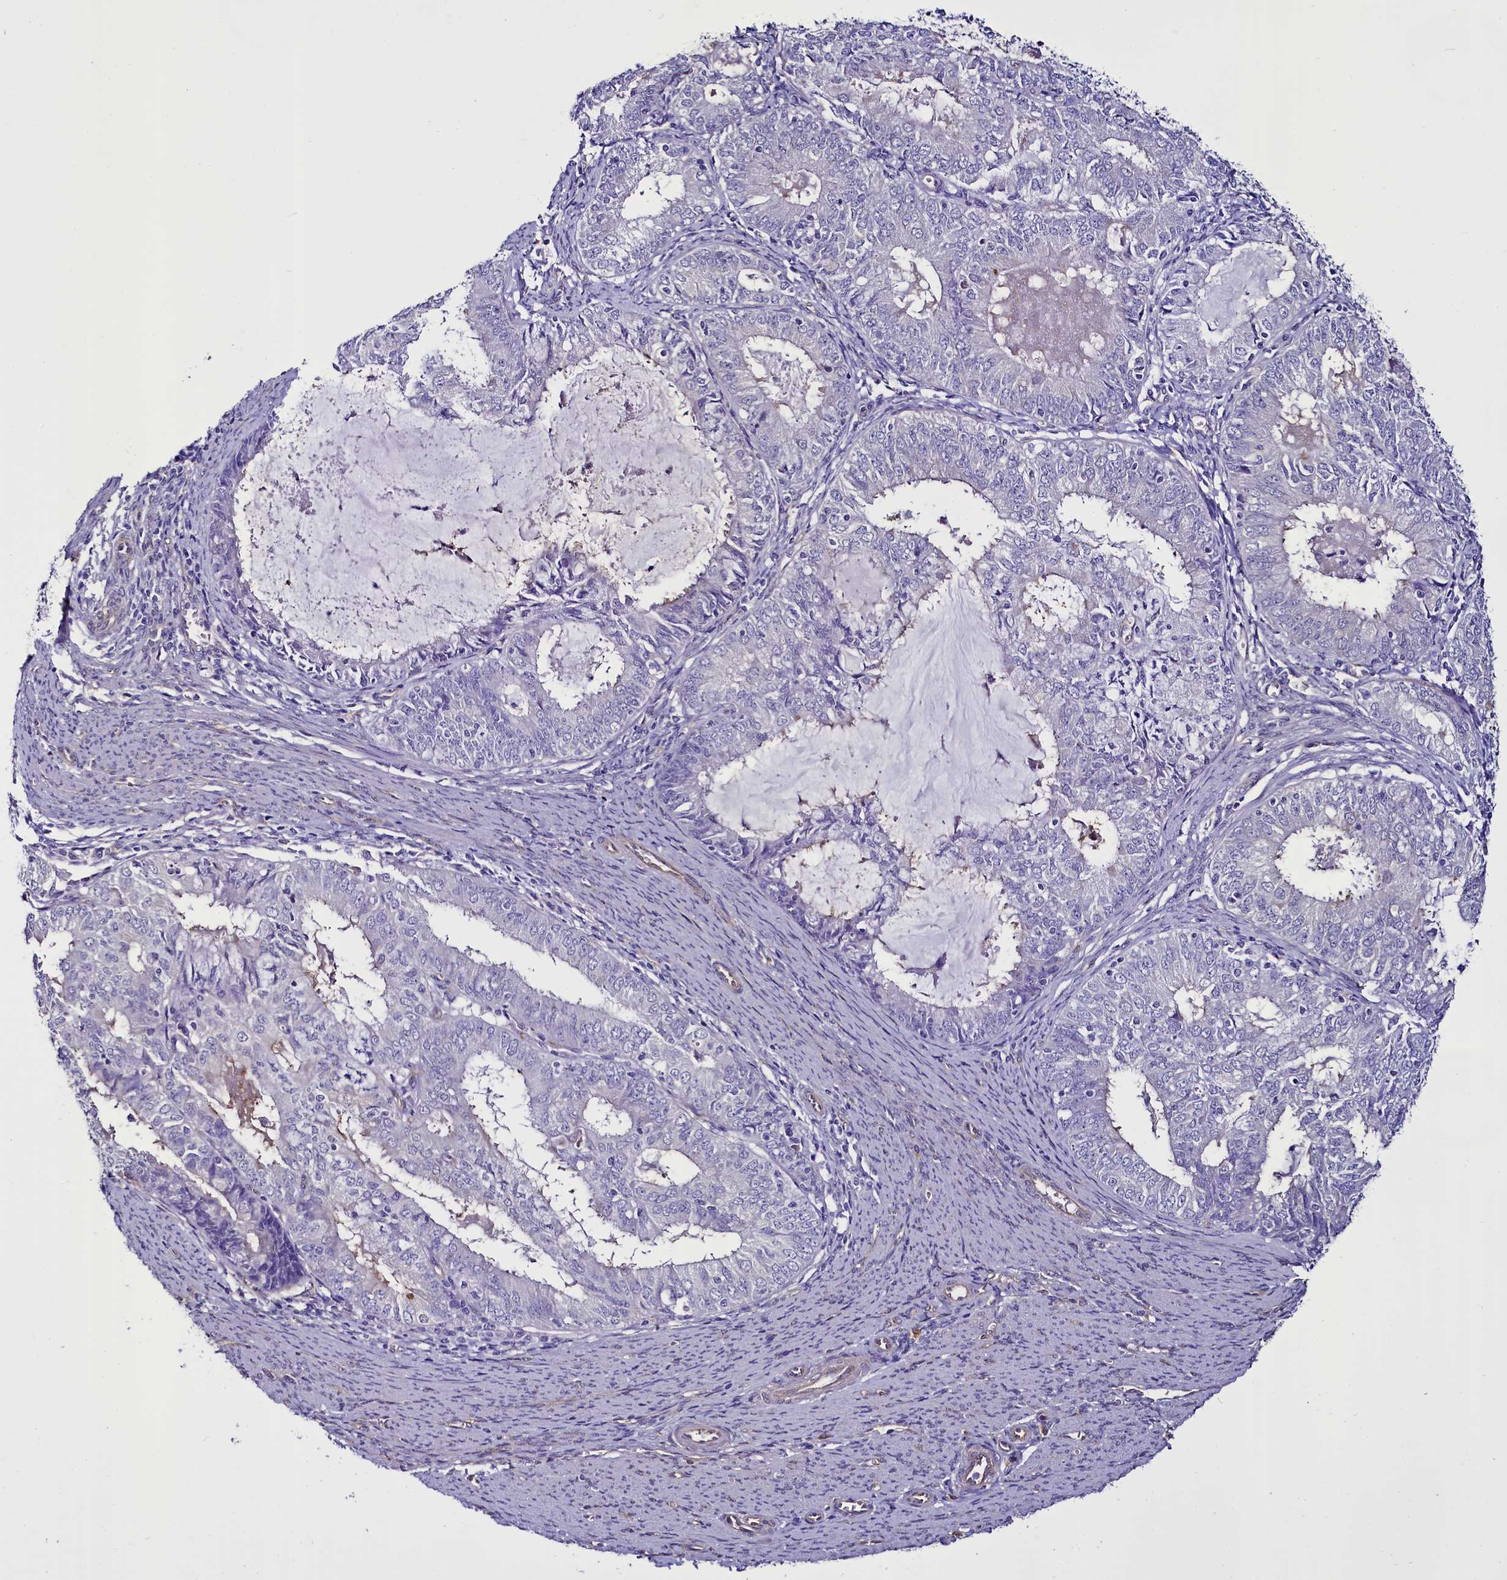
{"staining": {"intensity": "negative", "quantity": "none", "location": "none"}, "tissue": "endometrial cancer", "cell_type": "Tumor cells", "image_type": "cancer", "snomed": [{"axis": "morphology", "description": "Adenocarcinoma, NOS"}, {"axis": "topography", "description": "Endometrium"}], "caption": "This is a histopathology image of IHC staining of adenocarcinoma (endometrial), which shows no expression in tumor cells.", "gene": "STXBP1", "patient": {"sex": "female", "age": 57}}